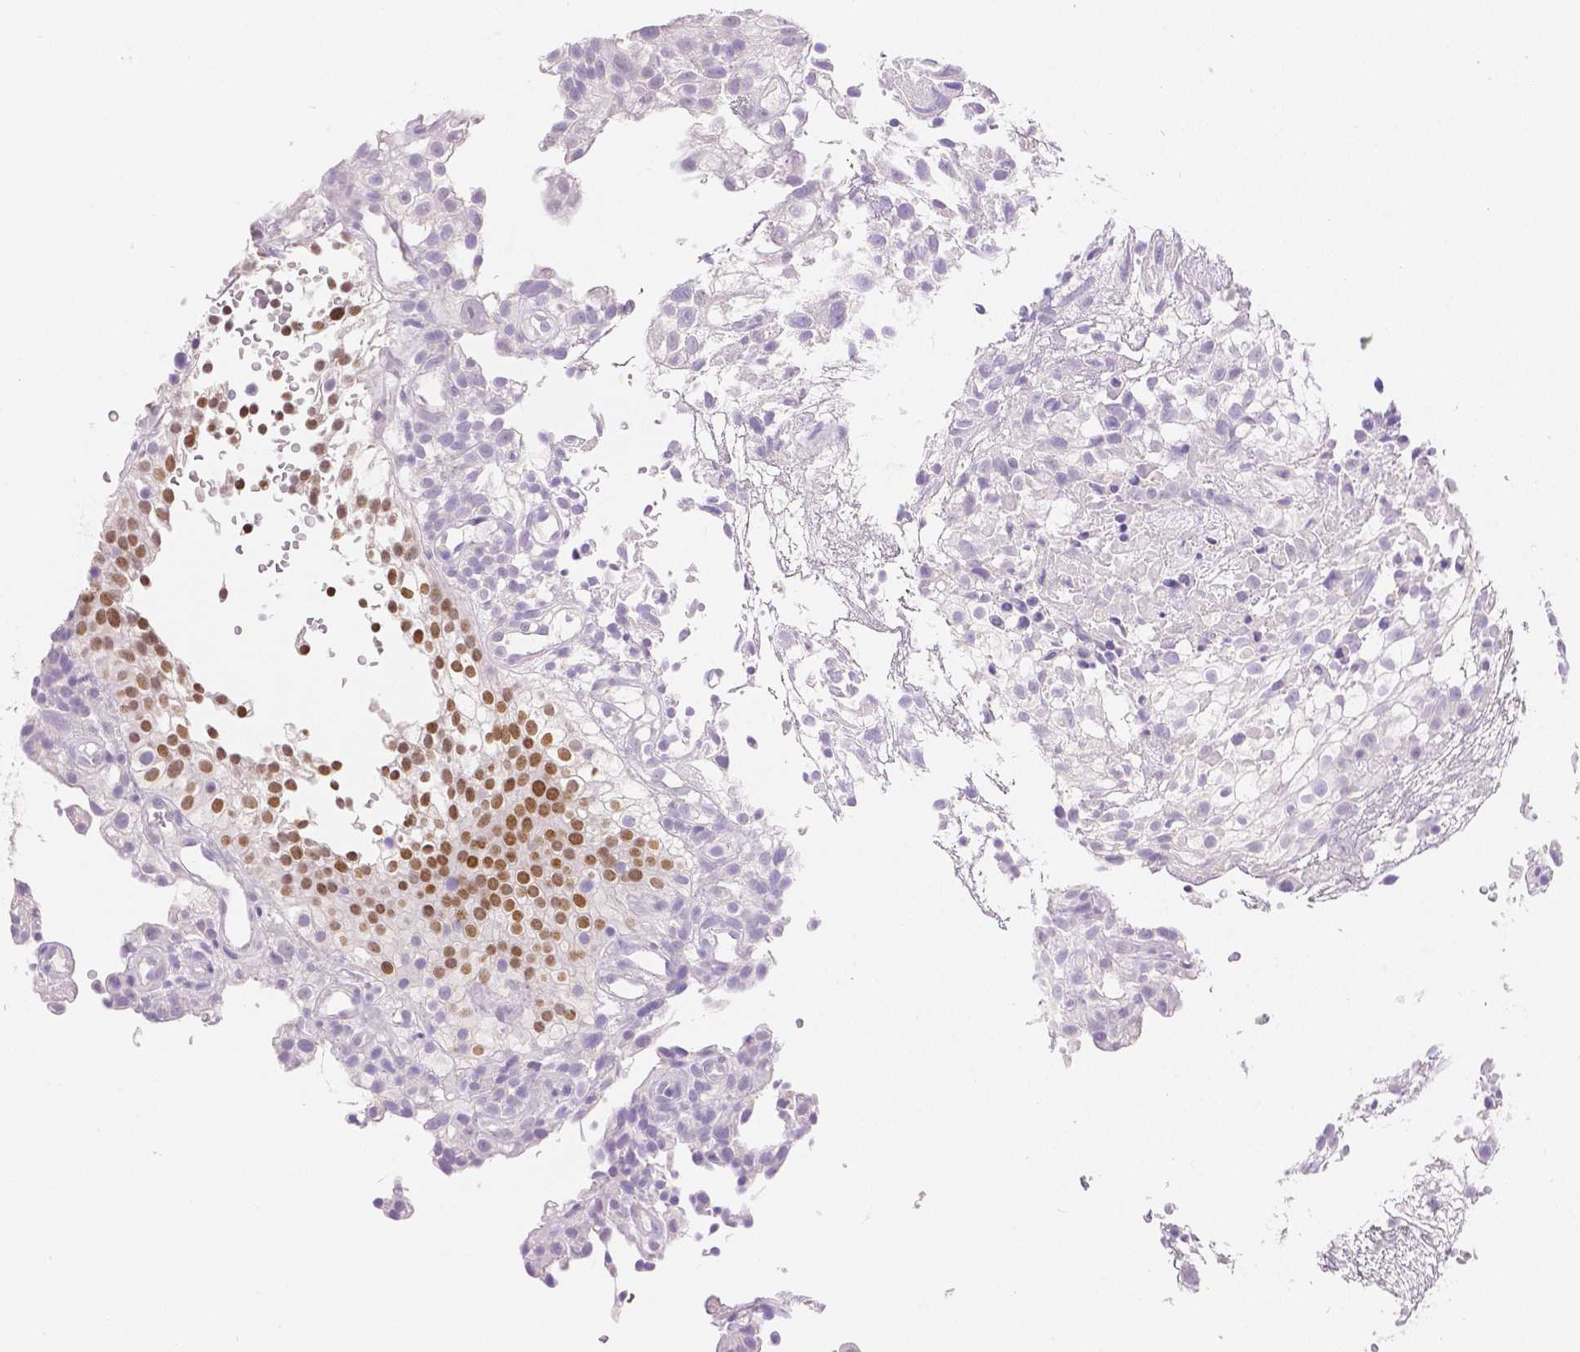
{"staining": {"intensity": "moderate", "quantity": "<25%", "location": "nuclear"}, "tissue": "urothelial cancer", "cell_type": "Tumor cells", "image_type": "cancer", "snomed": [{"axis": "morphology", "description": "Urothelial carcinoma, High grade"}, {"axis": "topography", "description": "Urinary bladder"}], "caption": "DAB immunohistochemical staining of human urothelial carcinoma (high-grade) shows moderate nuclear protein positivity in approximately <25% of tumor cells.", "gene": "HNF1B", "patient": {"sex": "male", "age": 56}}